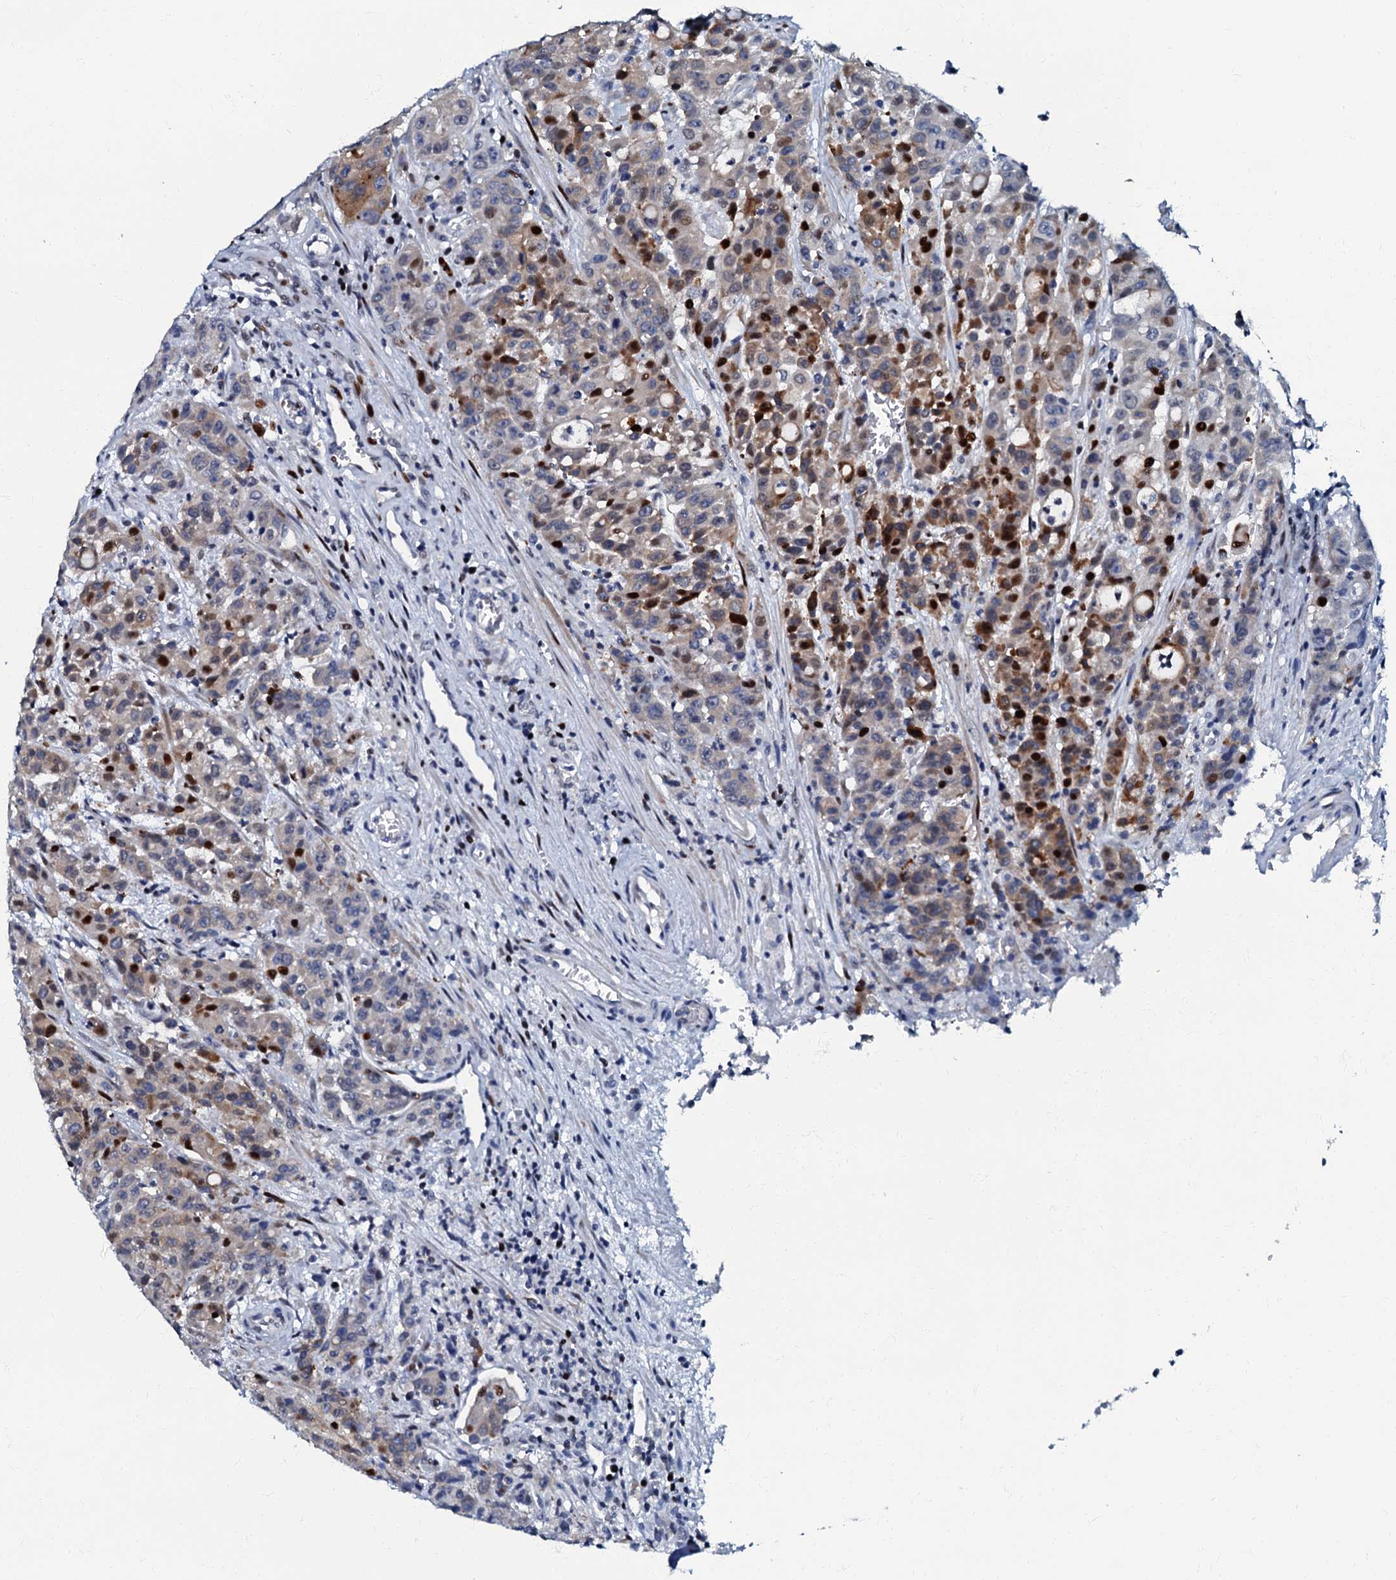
{"staining": {"intensity": "strong", "quantity": "25%-75%", "location": "cytoplasmic/membranous,nuclear"}, "tissue": "colorectal cancer", "cell_type": "Tumor cells", "image_type": "cancer", "snomed": [{"axis": "morphology", "description": "Adenocarcinoma, NOS"}, {"axis": "topography", "description": "Colon"}], "caption": "Strong cytoplasmic/membranous and nuclear expression for a protein is present in about 25%-75% of tumor cells of colorectal cancer using immunohistochemistry.", "gene": "MFSD5", "patient": {"sex": "male", "age": 62}}